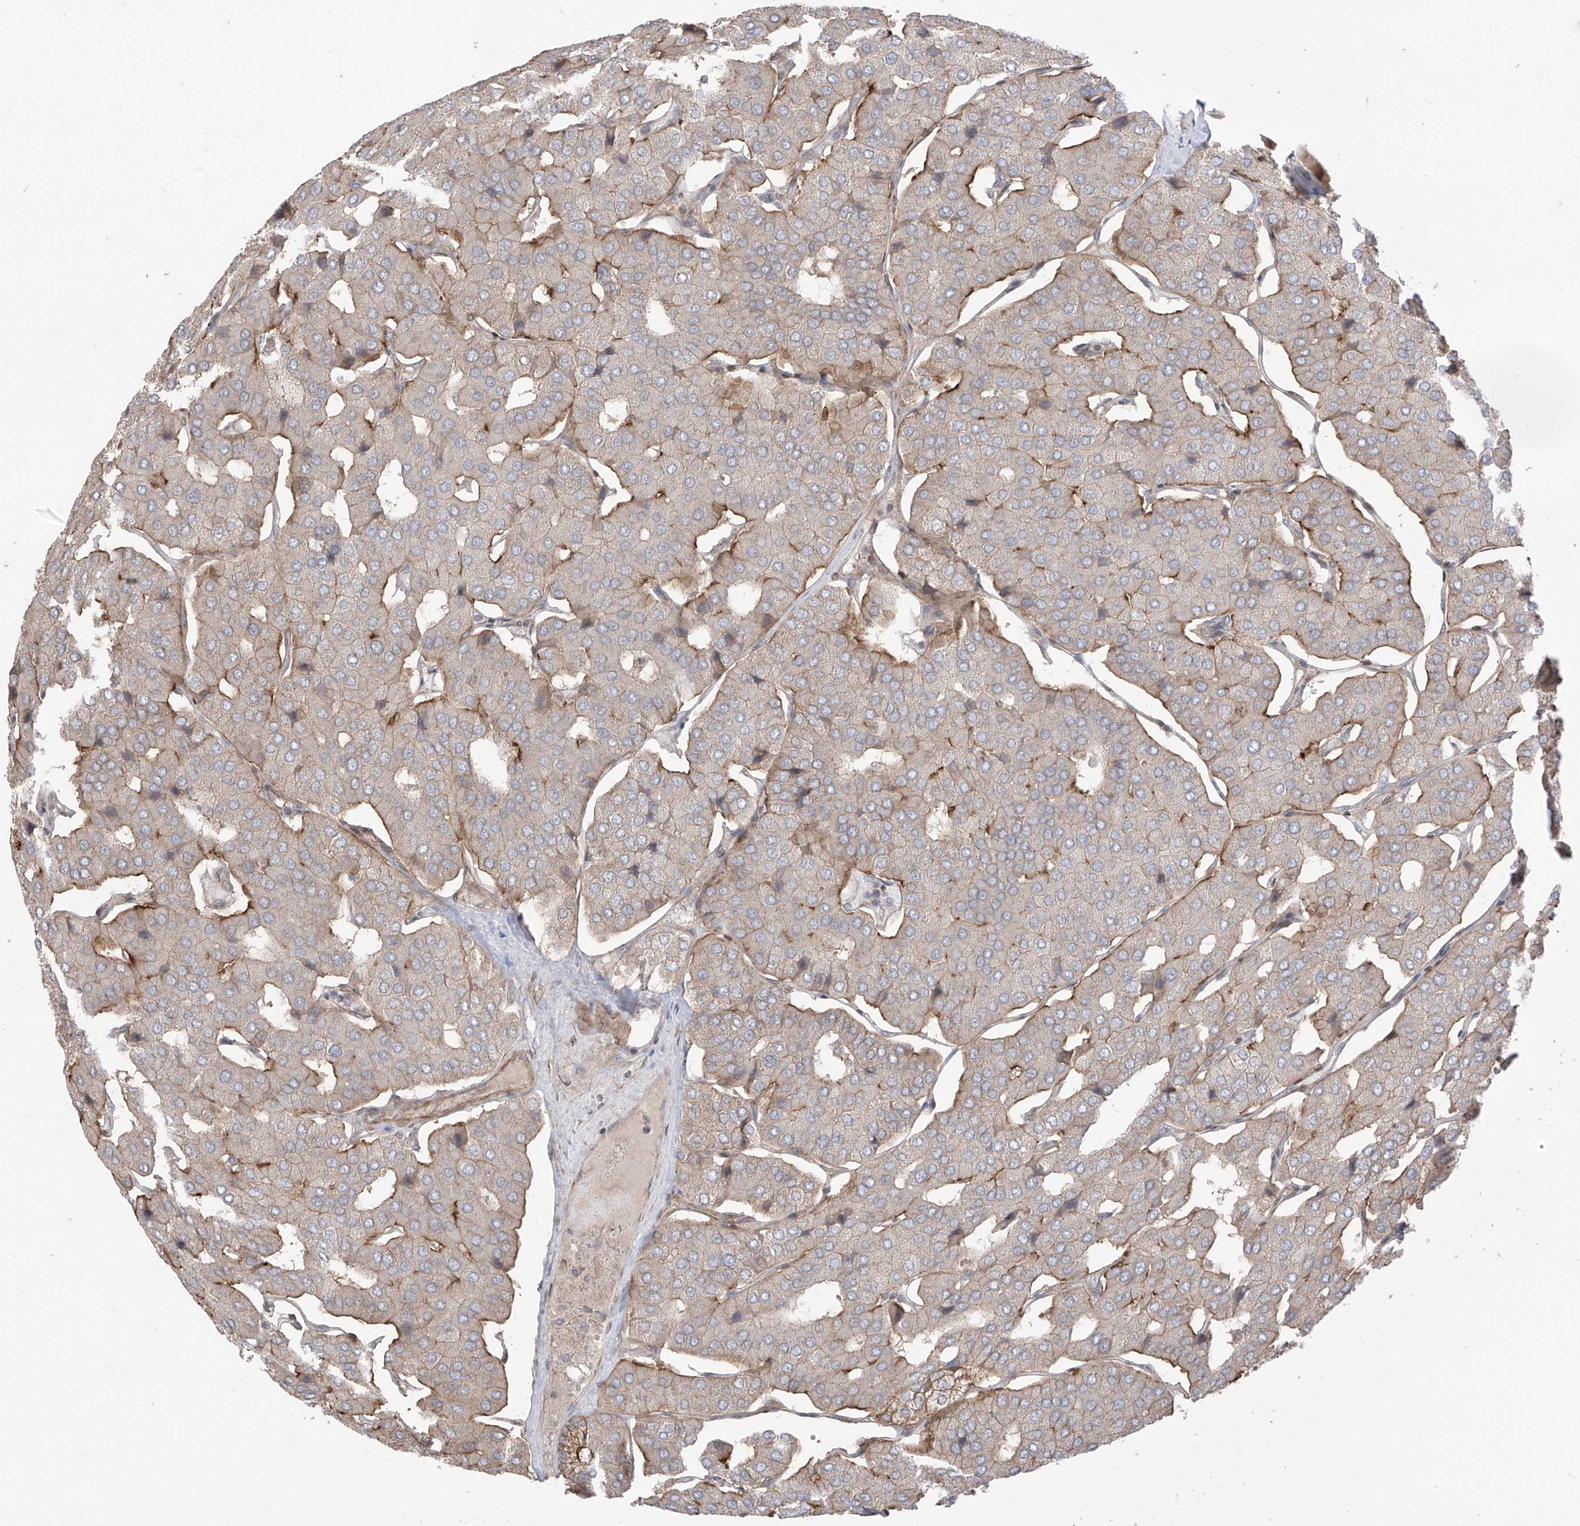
{"staining": {"intensity": "moderate", "quantity": "<25%", "location": "cytoplasmic/membranous"}, "tissue": "parathyroid gland", "cell_type": "Glandular cells", "image_type": "normal", "snomed": [{"axis": "morphology", "description": "Normal tissue, NOS"}, {"axis": "morphology", "description": "Adenoma, NOS"}, {"axis": "topography", "description": "Parathyroid gland"}], "caption": "Immunohistochemical staining of normal human parathyroid gland reveals moderate cytoplasmic/membranous protein staining in about <25% of glandular cells.", "gene": "LRRC74A", "patient": {"sex": "female", "age": 86}}